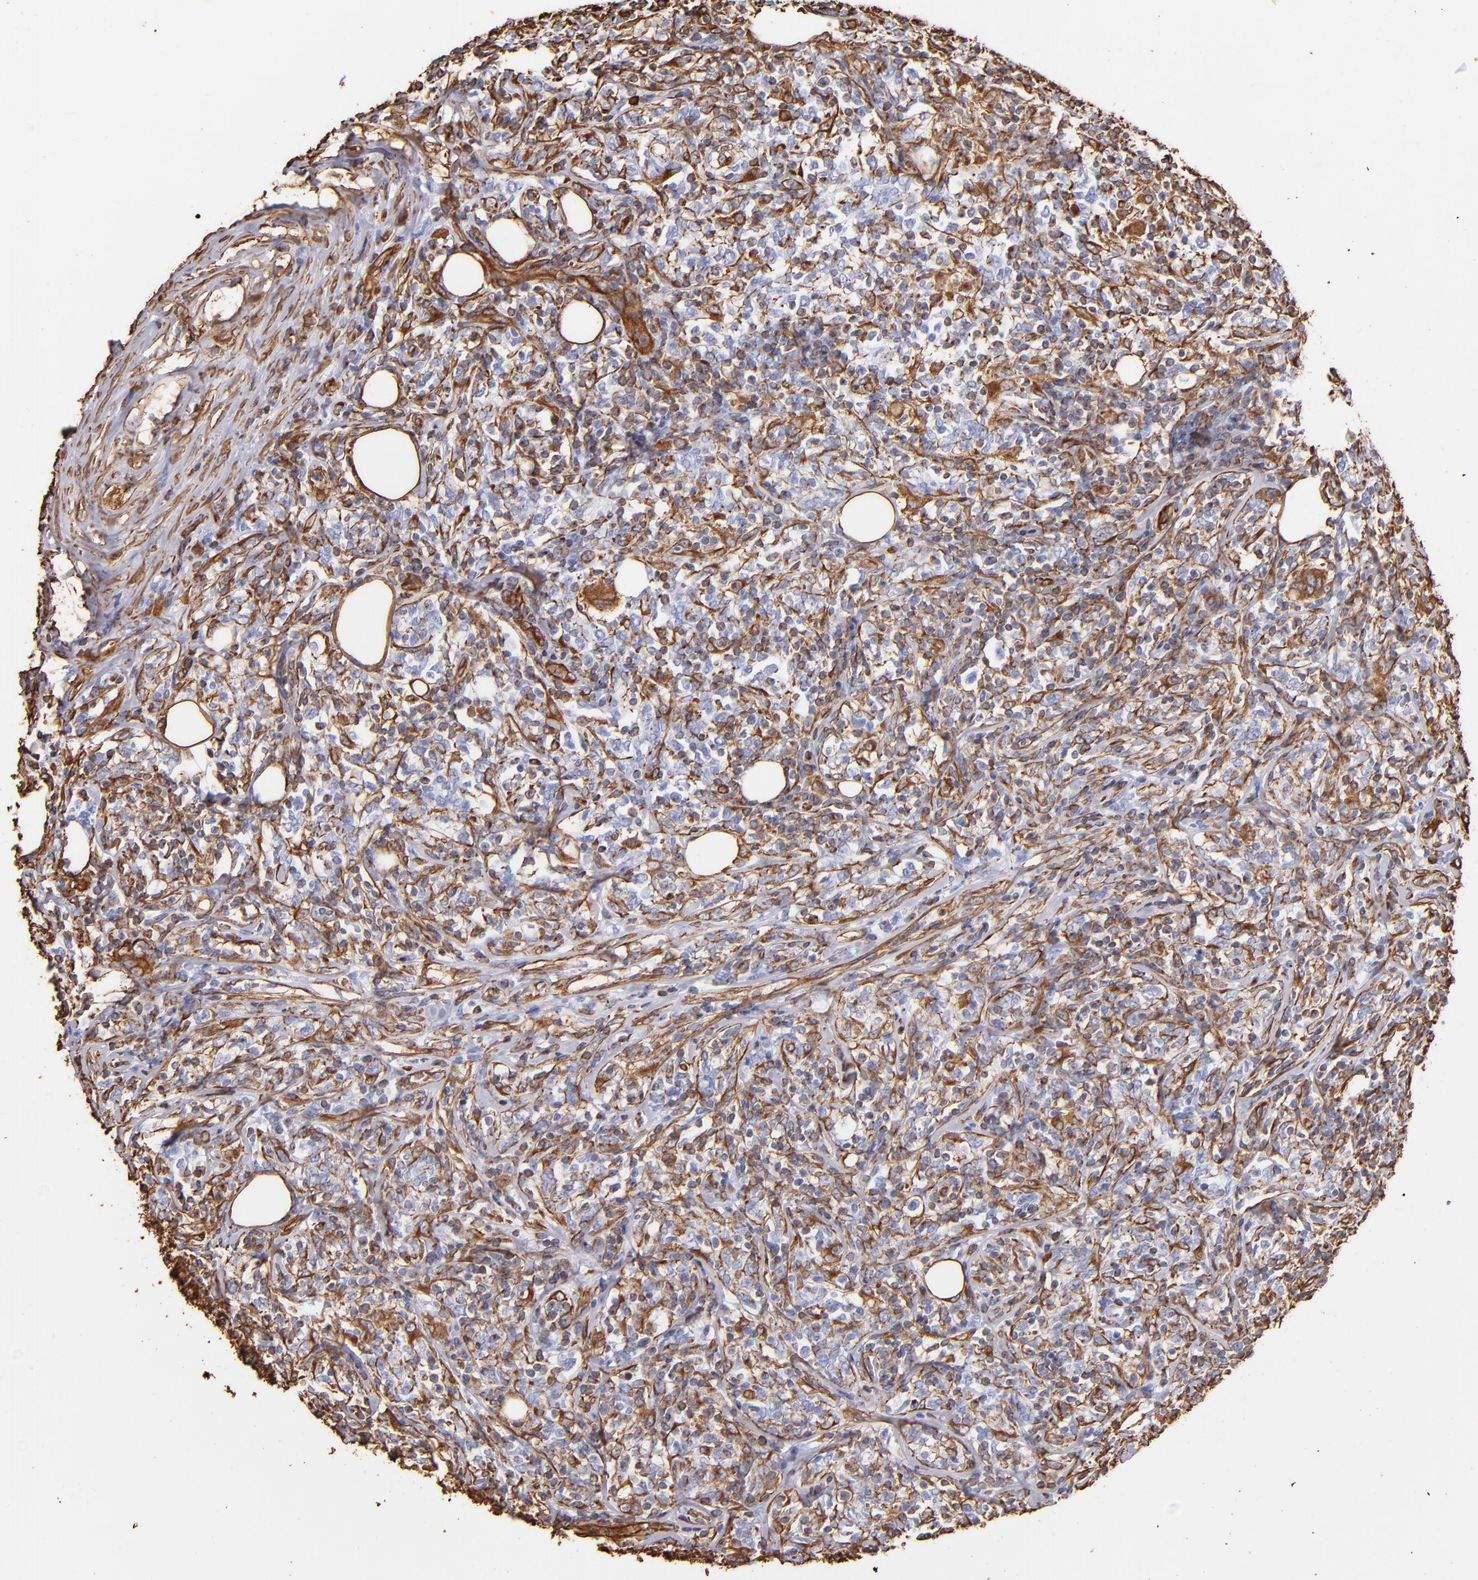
{"staining": {"intensity": "strong", "quantity": "25%-75%", "location": "cytoplasmic/membranous"}, "tissue": "lymphoma", "cell_type": "Tumor cells", "image_type": "cancer", "snomed": [{"axis": "morphology", "description": "Malignant lymphoma, non-Hodgkin's type, High grade"}, {"axis": "topography", "description": "Lymph node"}], "caption": "The micrograph shows a brown stain indicating the presence of a protein in the cytoplasmic/membranous of tumor cells in high-grade malignant lymphoma, non-Hodgkin's type.", "gene": "VIM", "patient": {"sex": "female", "age": 84}}